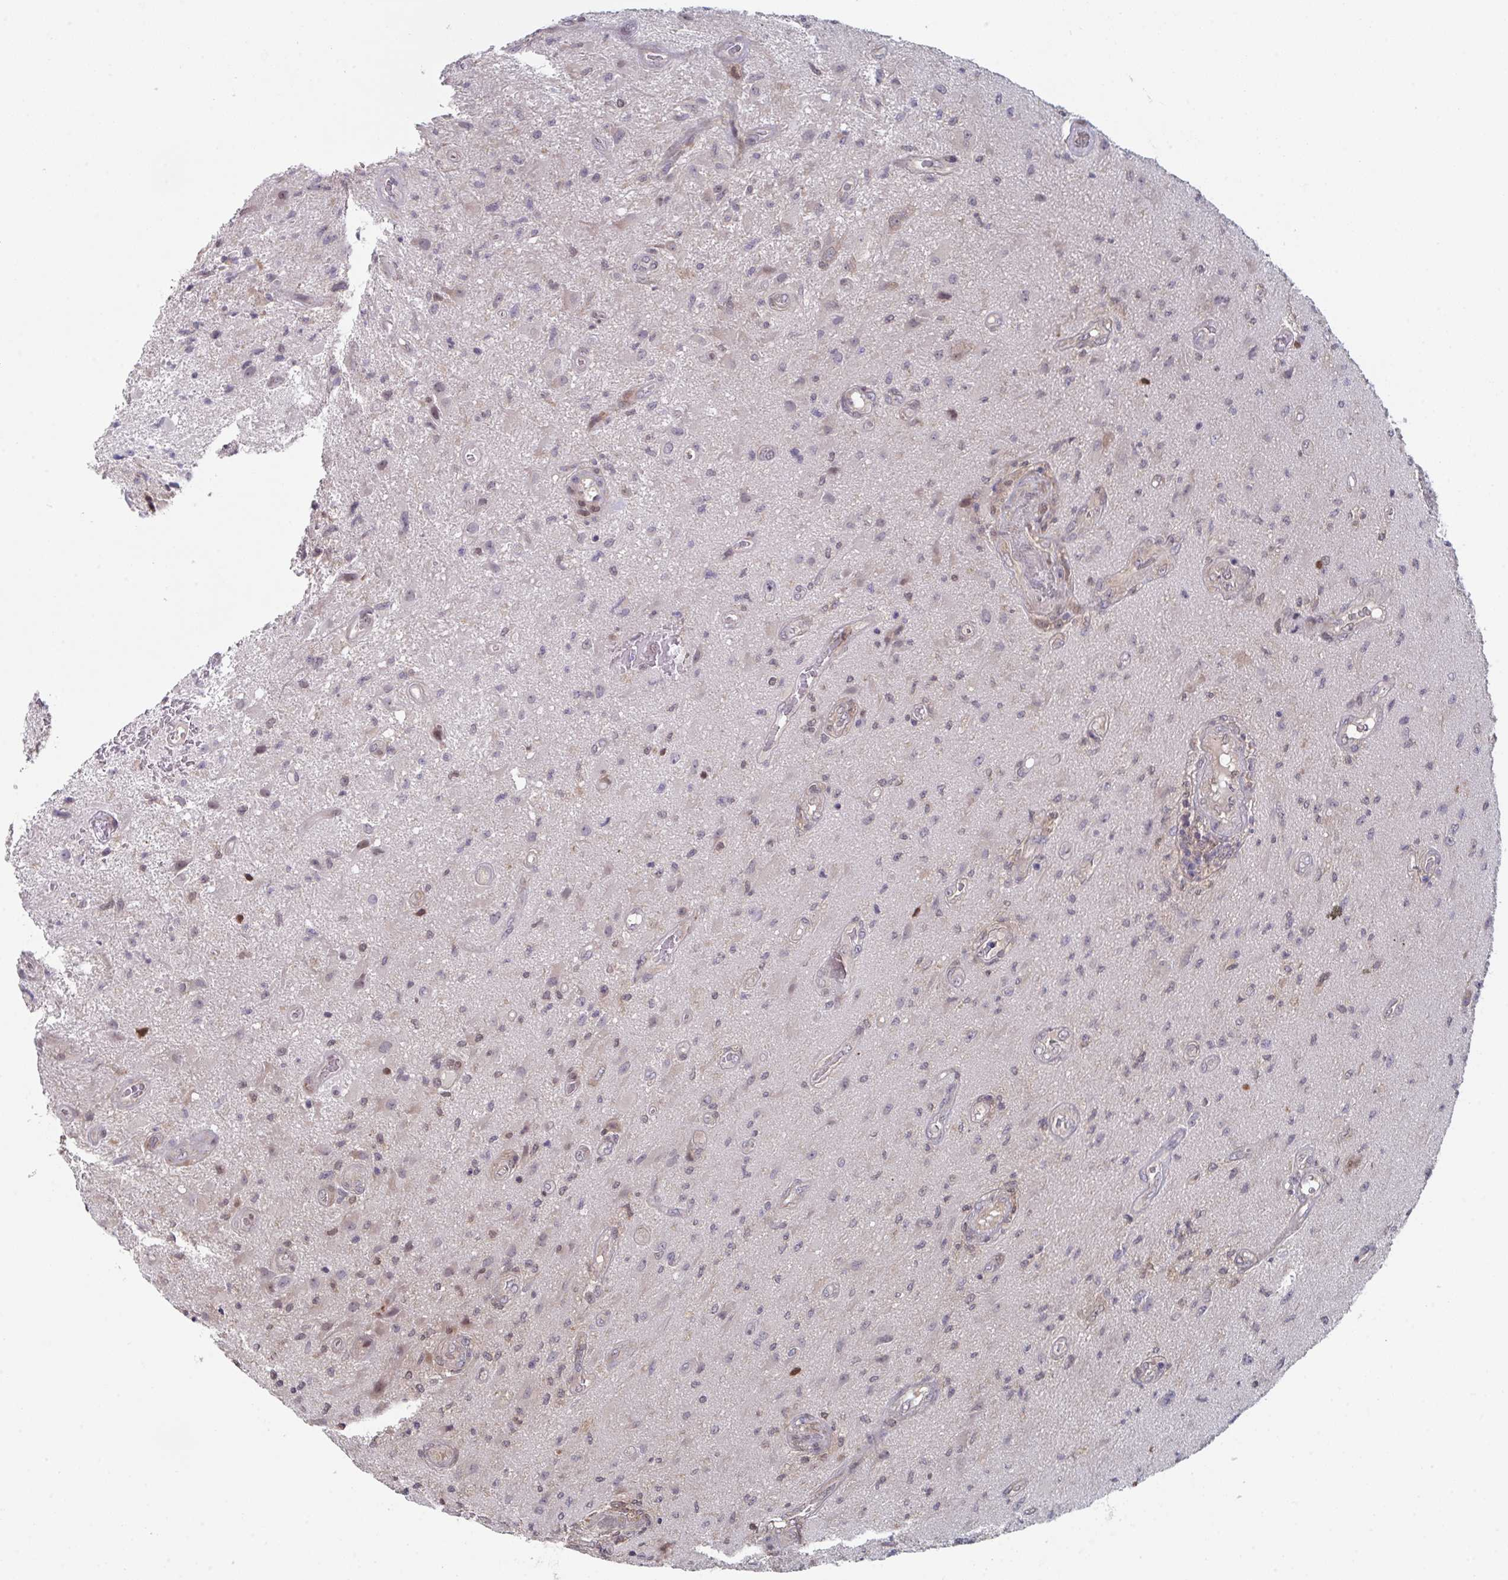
{"staining": {"intensity": "negative", "quantity": "none", "location": "none"}, "tissue": "glioma", "cell_type": "Tumor cells", "image_type": "cancer", "snomed": [{"axis": "morphology", "description": "Glioma, malignant, High grade"}, {"axis": "topography", "description": "Brain"}], "caption": "Immunohistochemical staining of glioma reveals no significant staining in tumor cells. Nuclei are stained in blue.", "gene": "PTPRD", "patient": {"sex": "male", "age": 67}}